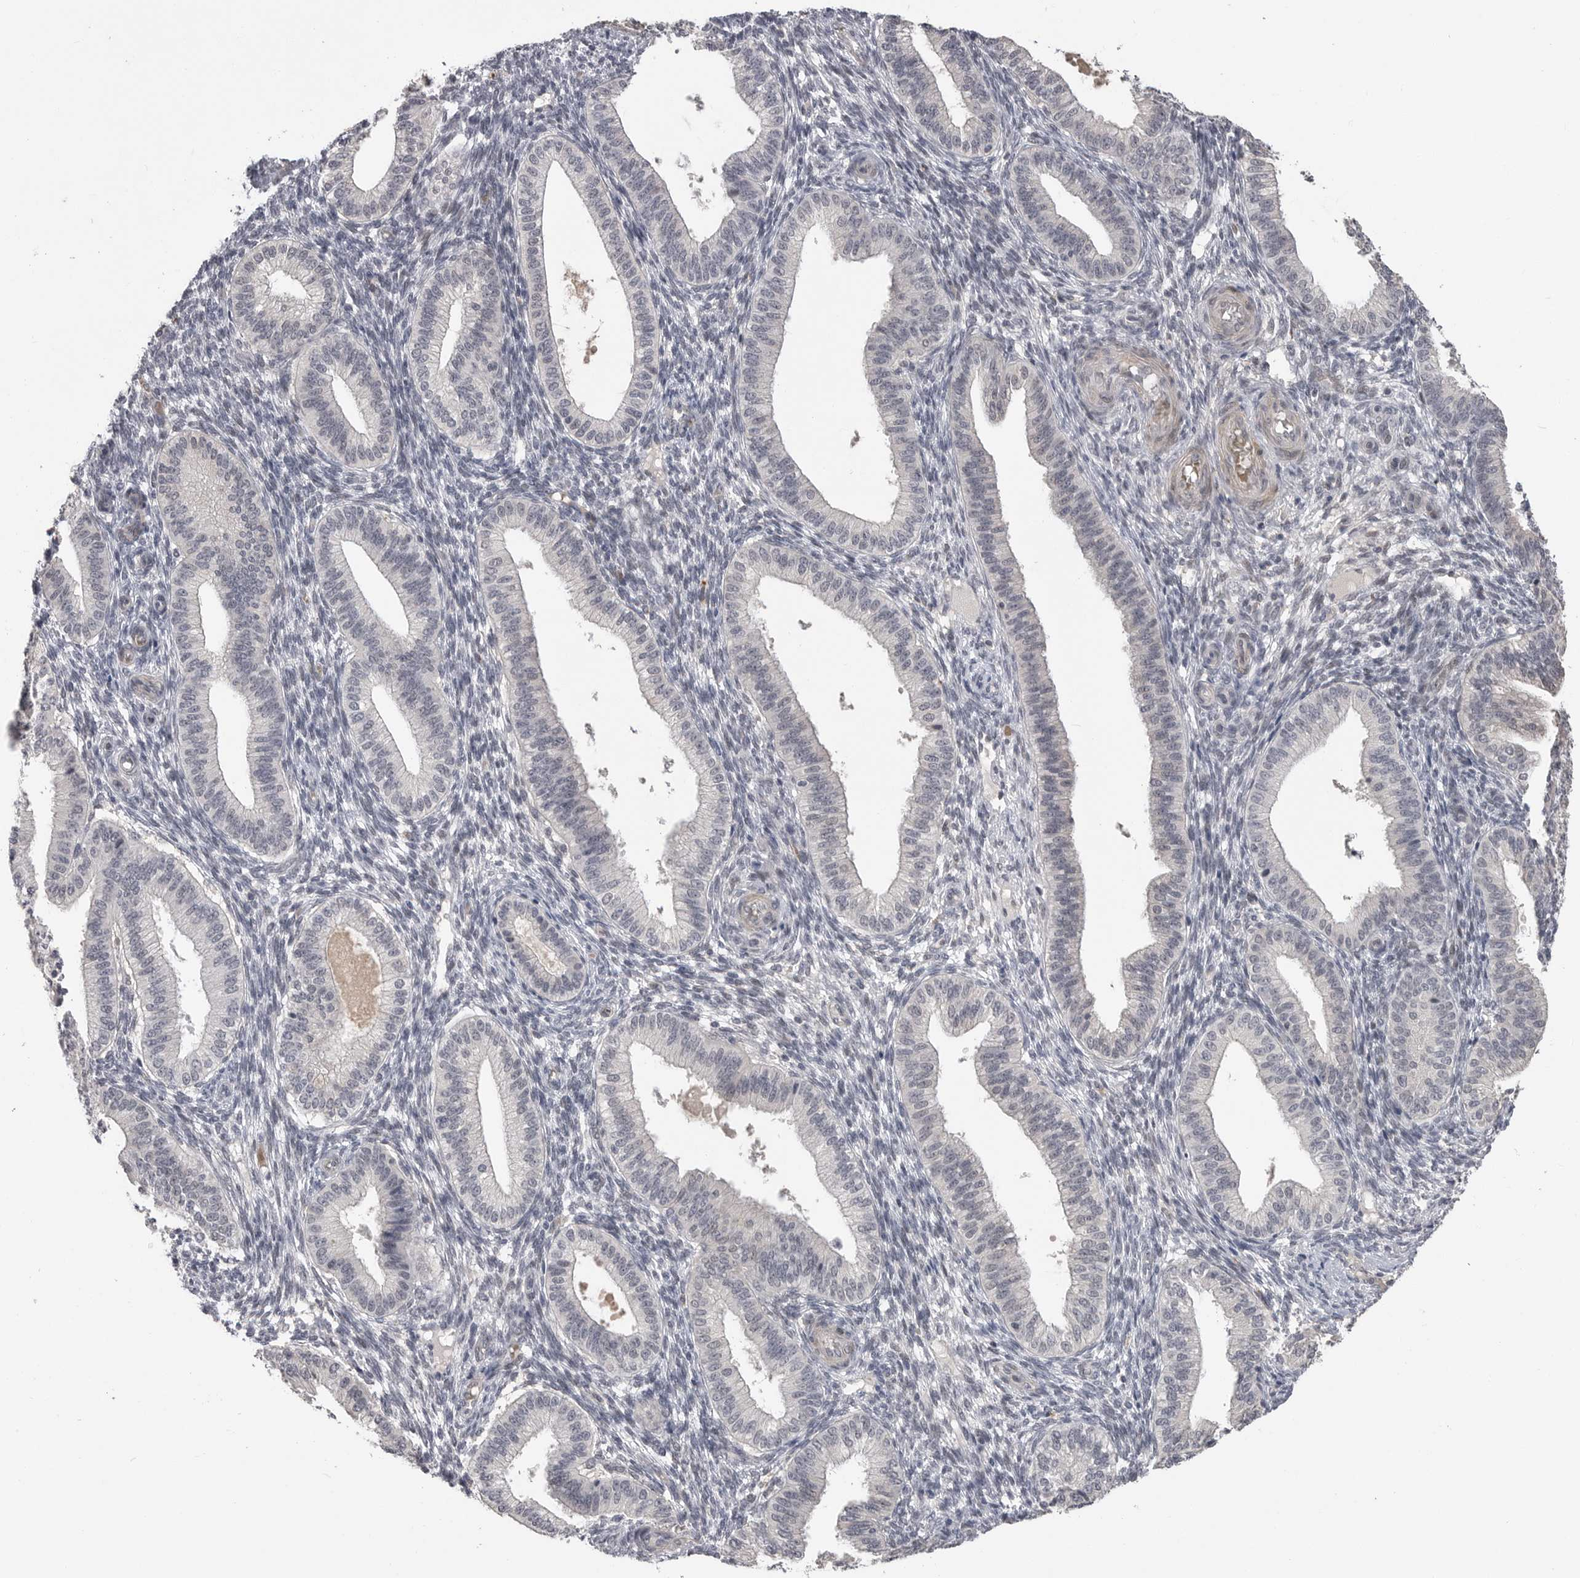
{"staining": {"intensity": "negative", "quantity": "none", "location": "none"}, "tissue": "endometrium", "cell_type": "Cells in endometrial stroma", "image_type": "normal", "snomed": [{"axis": "morphology", "description": "Normal tissue, NOS"}, {"axis": "topography", "description": "Endometrium"}], "caption": "IHC photomicrograph of normal endometrium: endometrium stained with DAB (3,3'-diaminobenzidine) shows no significant protein staining in cells in endometrial stroma.", "gene": "PLEKHF1", "patient": {"sex": "female", "age": 39}}